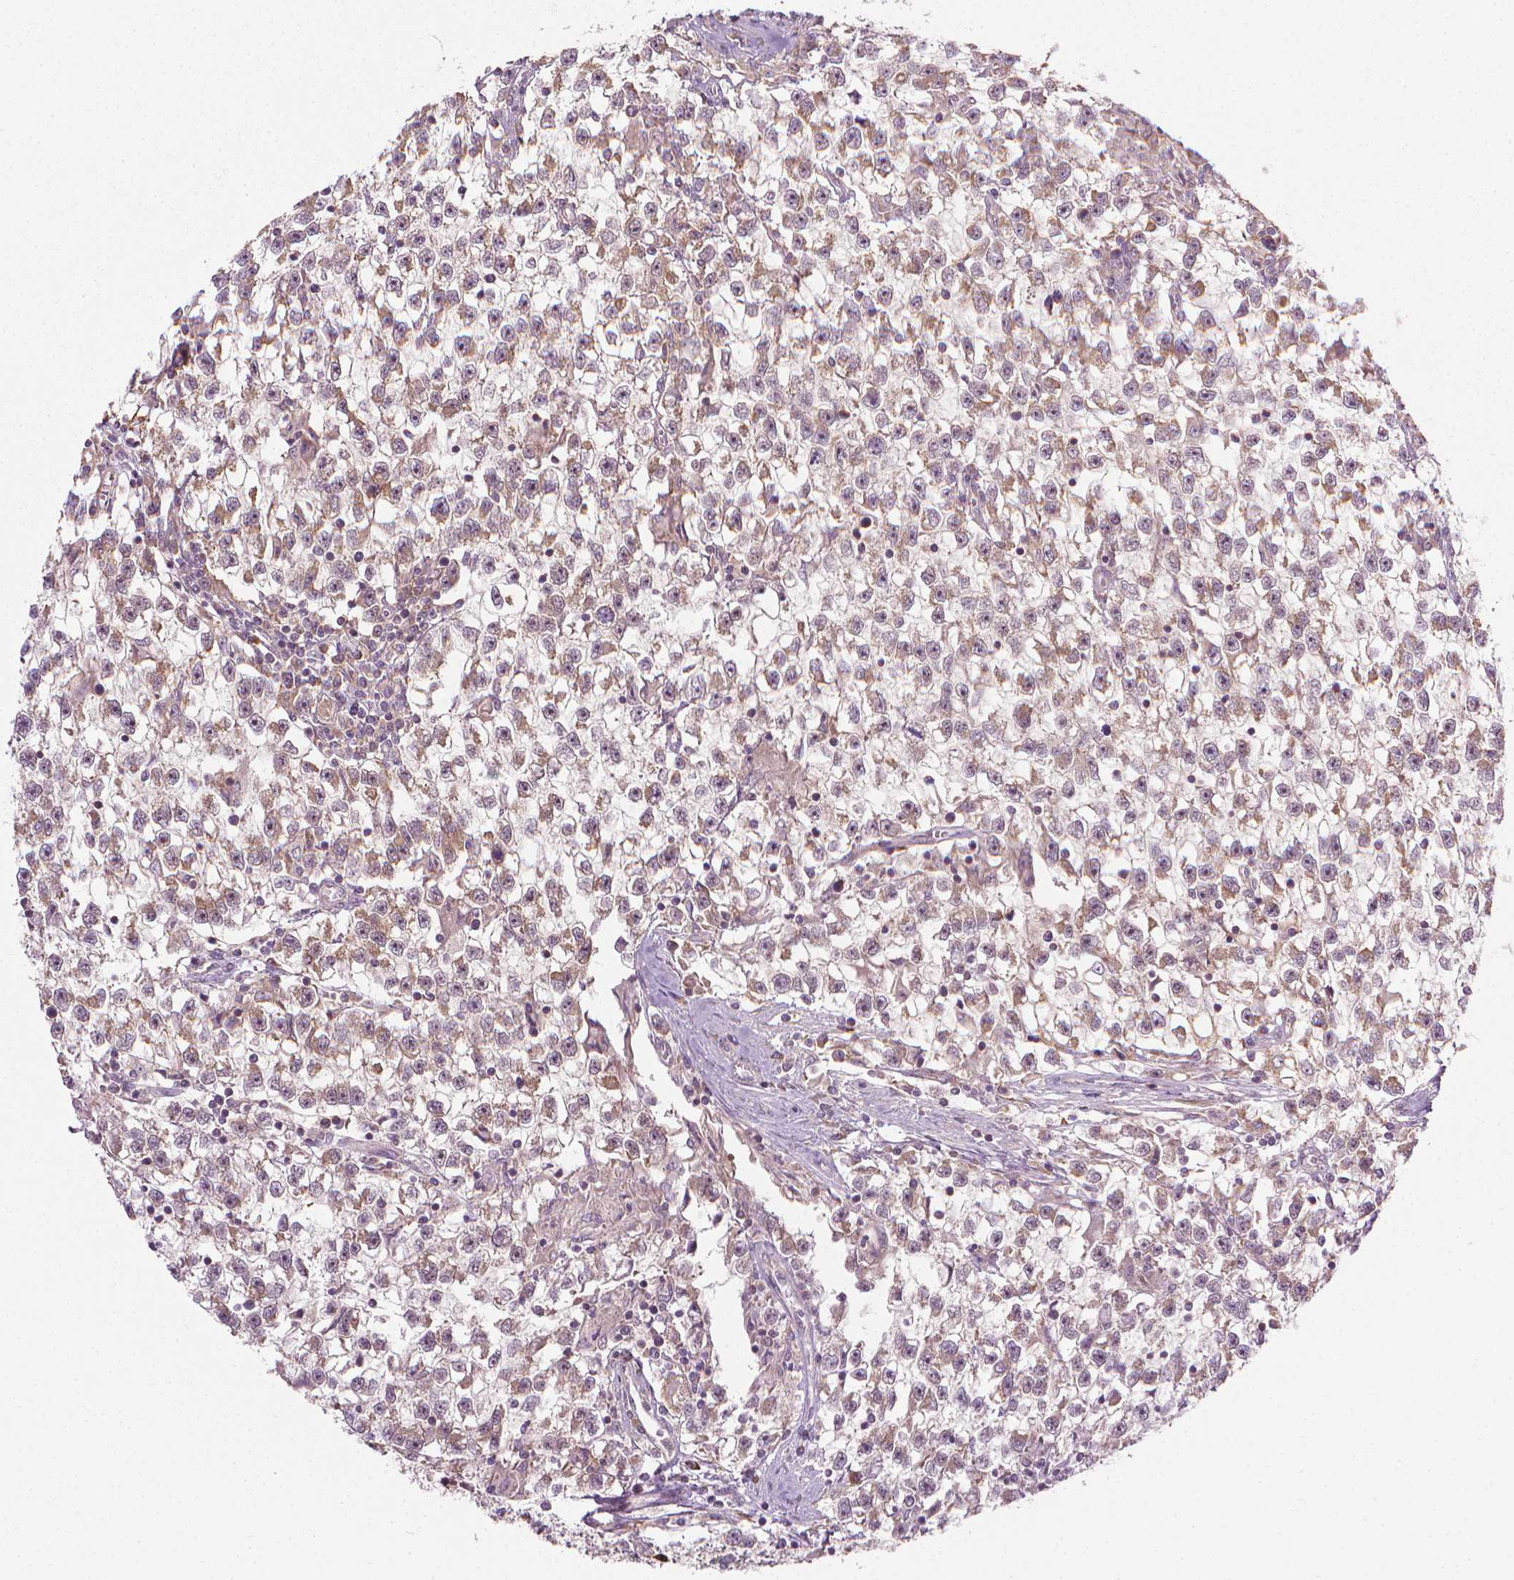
{"staining": {"intensity": "moderate", "quantity": ">75%", "location": "cytoplasmic/membranous"}, "tissue": "testis cancer", "cell_type": "Tumor cells", "image_type": "cancer", "snomed": [{"axis": "morphology", "description": "Seminoma, NOS"}, {"axis": "topography", "description": "Testis"}], "caption": "Protein analysis of testis seminoma tissue reveals moderate cytoplasmic/membranous positivity in about >75% of tumor cells.", "gene": "PRAG1", "patient": {"sex": "male", "age": 31}}